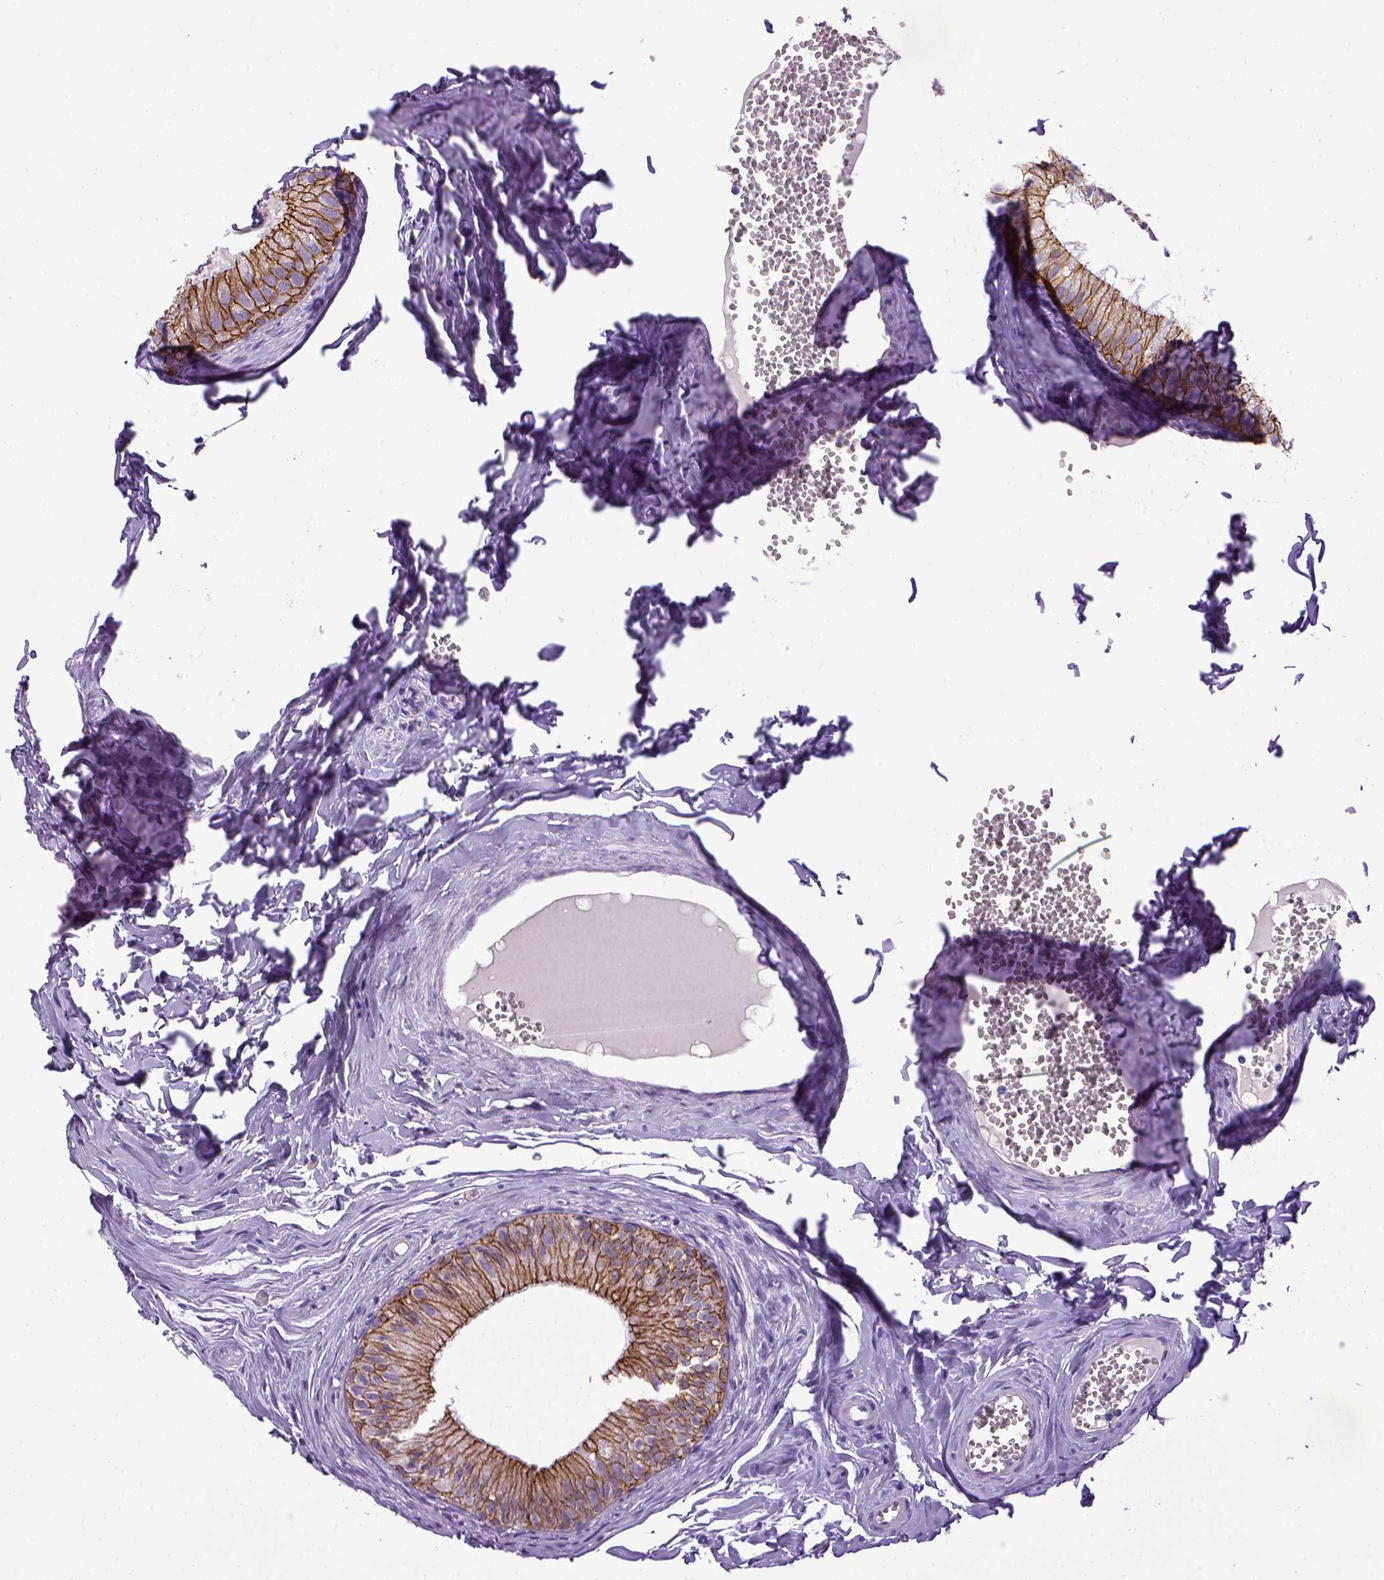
{"staining": {"intensity": "strong", "quantity": ">75%", "location": "cytoplasmic/membranous"}, "tissue": "epididymis", "cell_type": "Glandular cells", "image_type": "normal", "snomed": [{"axis": "morphology", "description": "Normal tissue, NOS"}, {"axis": "topography", "description": "Epididymis"}], "caption": "A brown stain labels strong cytoplasmic/membranous positivity of a protein in glandular cells of normal epididymis. The protein is stained brown, and the nuclei are stained in blue (DAB IHC with brightfield microscopy, high magnification).", "gene": "CDH1", "patient": {"sex": "male", "age": 45}}